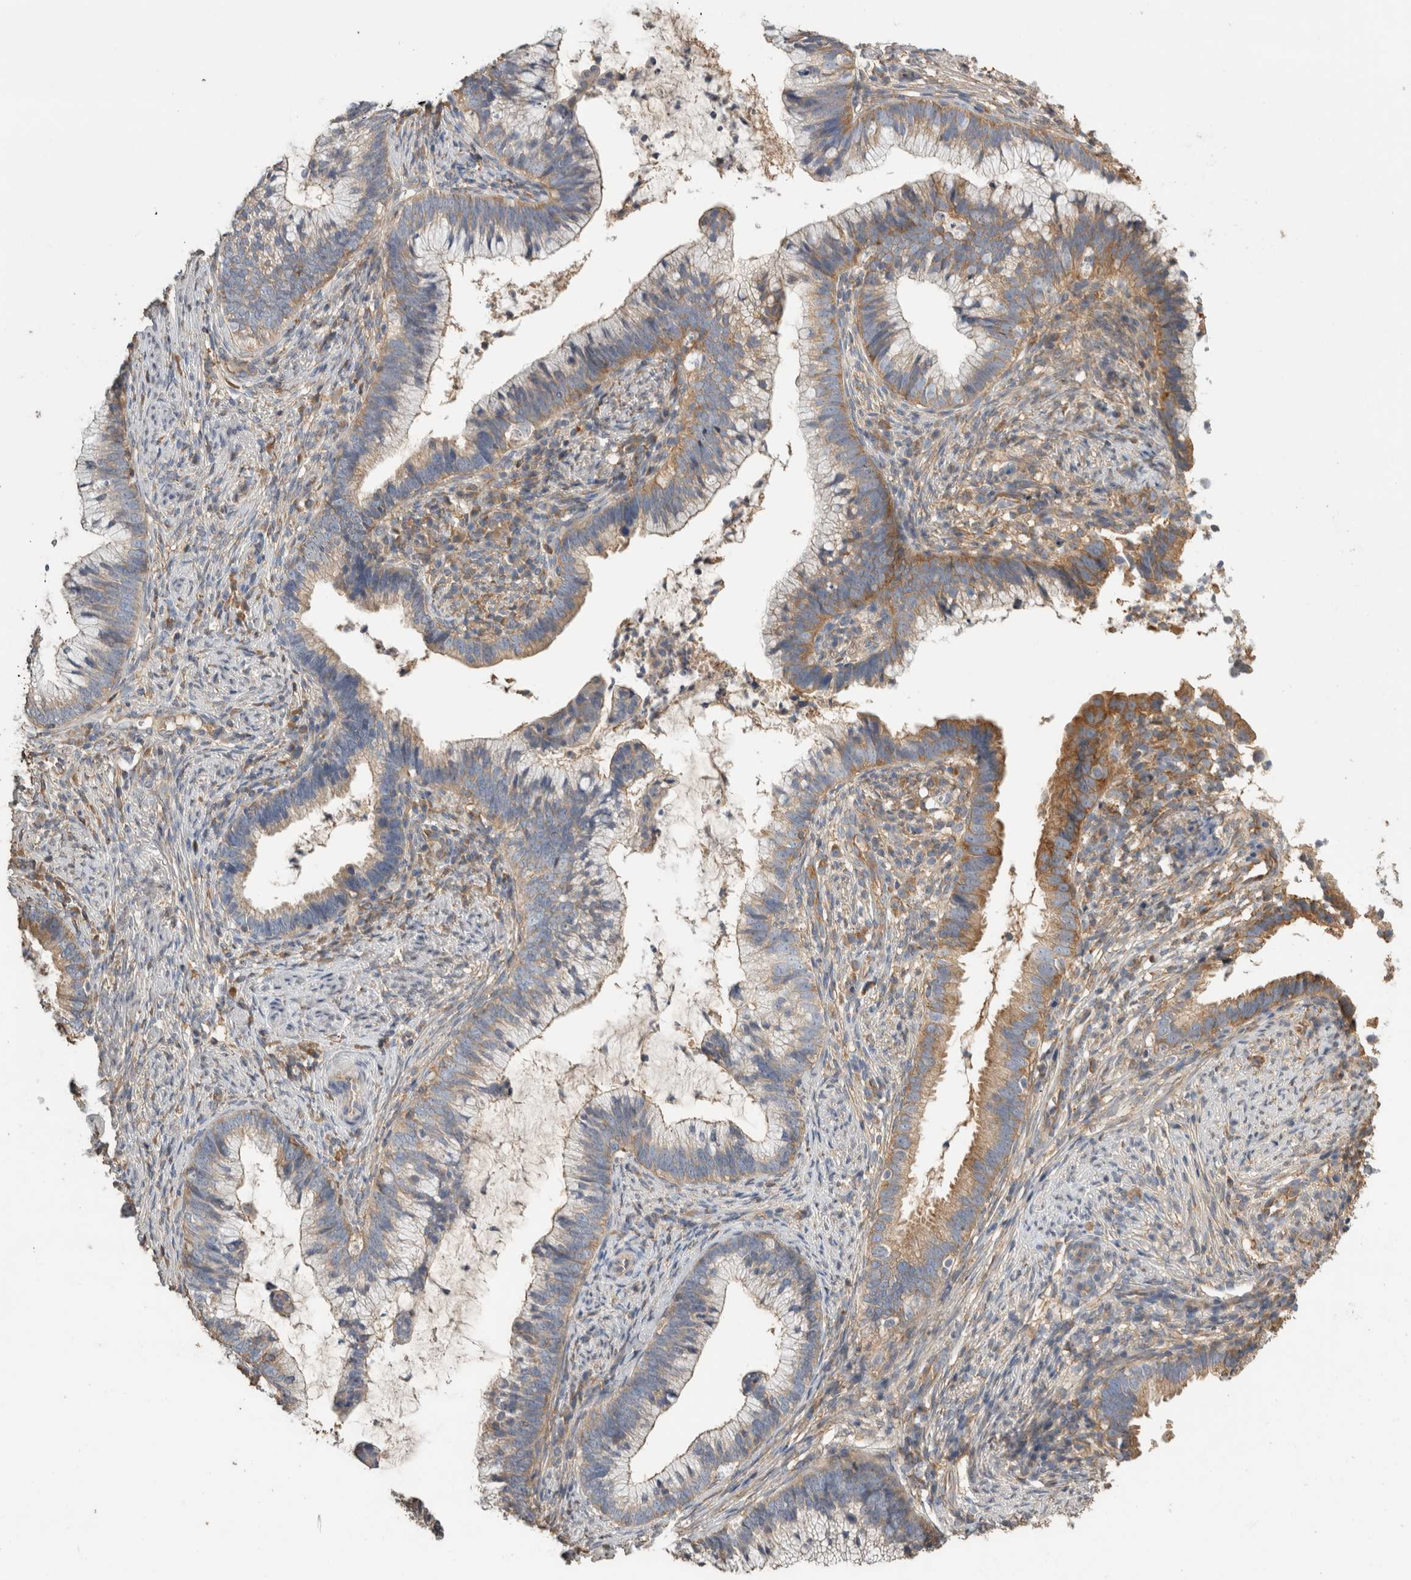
{"staining": {"intensity": "moderate", "quantity": "<25%", "location": "cytoplasmic/membranous"}, "tissue": "cervical cancer", "cell_type": "Tumor cells", "image_type": "cancer", "snomed": [{"axis": "morphology", "description": "Adenocarcinoma, NOS"}, {"axis": "topography", "description": "Cervix"}], "caption": "Adenocarcinoma (cervical) stained for a protein (brown) exhibits moderate cytoplasmic/membranous positive positivity in about <25% of tumor cells.", "gene": "EIF4G3", "patient": {"sex": "female", "age": 36}}